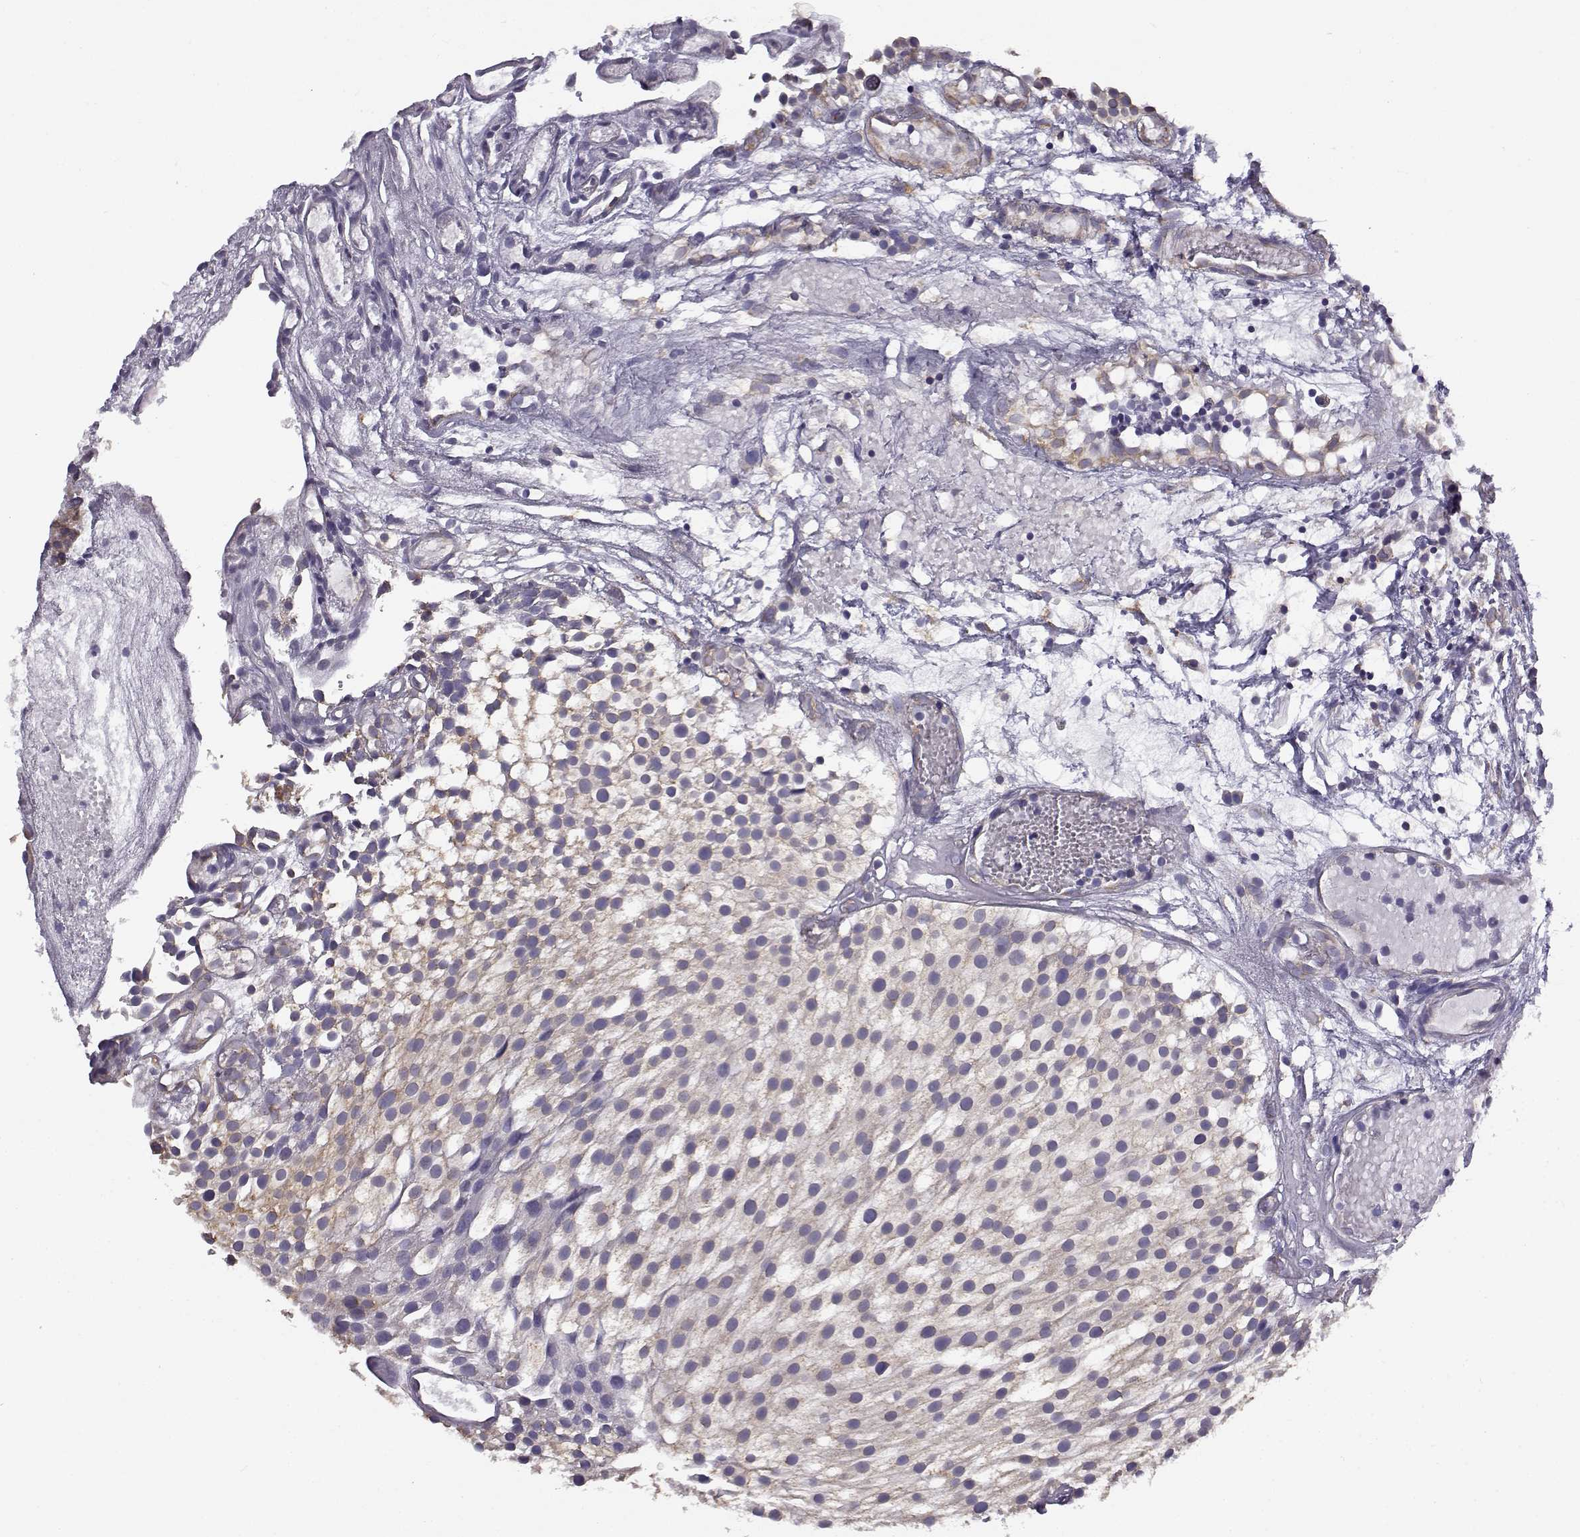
{"staining": {"intensity": "weak", "quantity": ">75%", "location": "cytoplasmic/membranous"}, "tissue": "urothelial cancer", "cell_type": "Tumor cells", "image_type": "cancer", "snomed": [{"axis": "morphology", "description": "Urothelial carcinoma, Low grade"}, {"axis": "topography", "description": "Urinary bladder"}], "caption": "This histopathology image demonstrates IHC staining of urothelial cancer, with low weak cytoplasmic/membranous expression in about >75% of tumor cells.", "gene": "BEND6", "patient": {"sex": "male", "age": 79}}